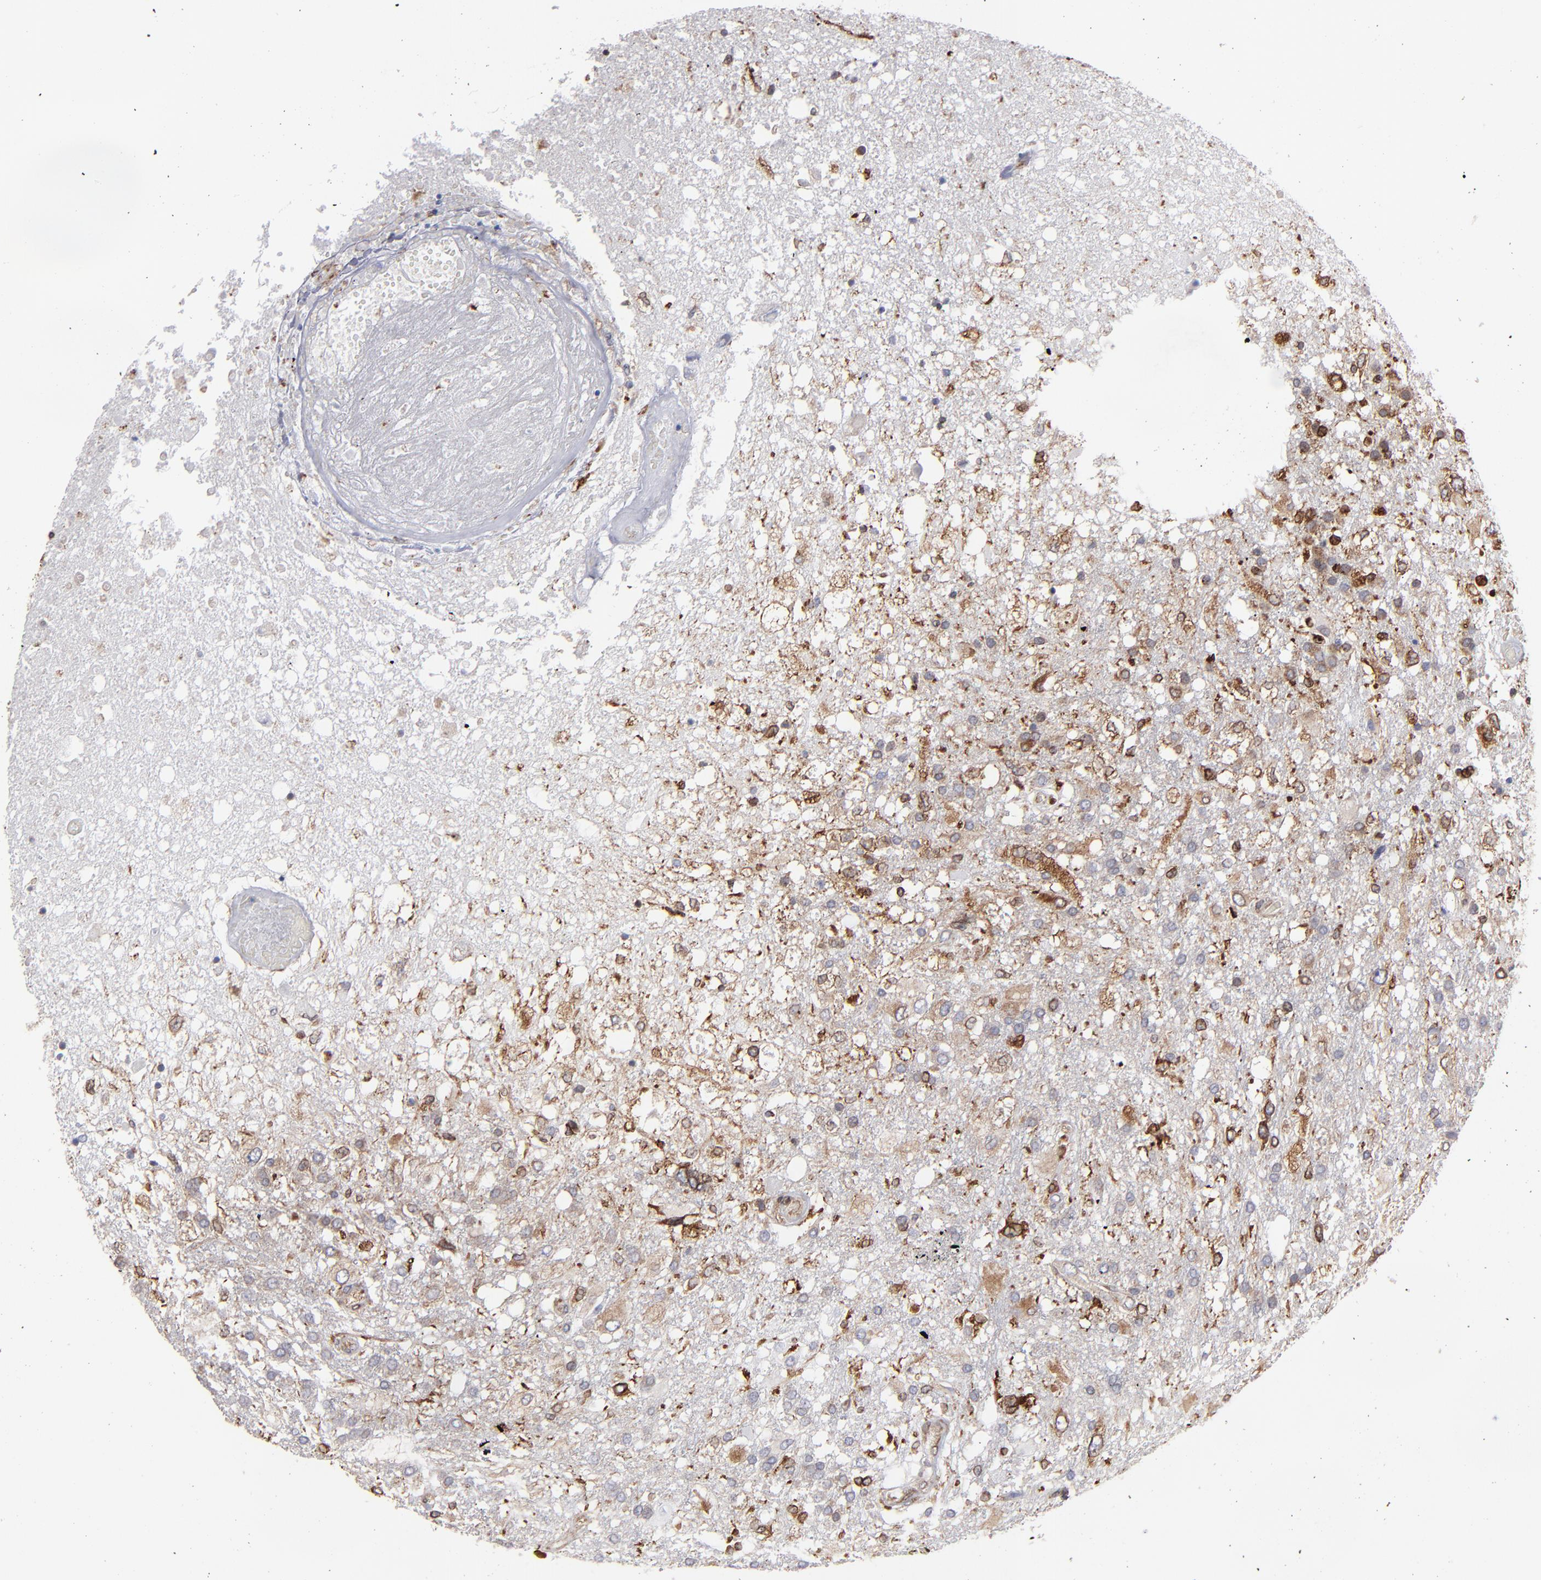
{"staining": {"intensity": "strong", "quantity": "25%-75%", "location": "cytoplasmic/membranous"}, "tissue": "glioma", "cell_type": "Tumor cells", "image_type": "cancer", "snomed": [{"axis": "morphology", "description": "Glioma, malignant, High grade"}, {"axis": "topography", "description": "Cerebral cortex"}], "caption": "Glioma stained for a protein reveals strong cytoplasmic/membranous positivity in tumor cells. The staining was performed using DAB (3,3'-diaminobenzidine), with brown indicating positive protein expression. Nuclei are stained blue with hematoxylin.", "gene": "TMX1", "patient": {"sex": "male", "age": 79}}